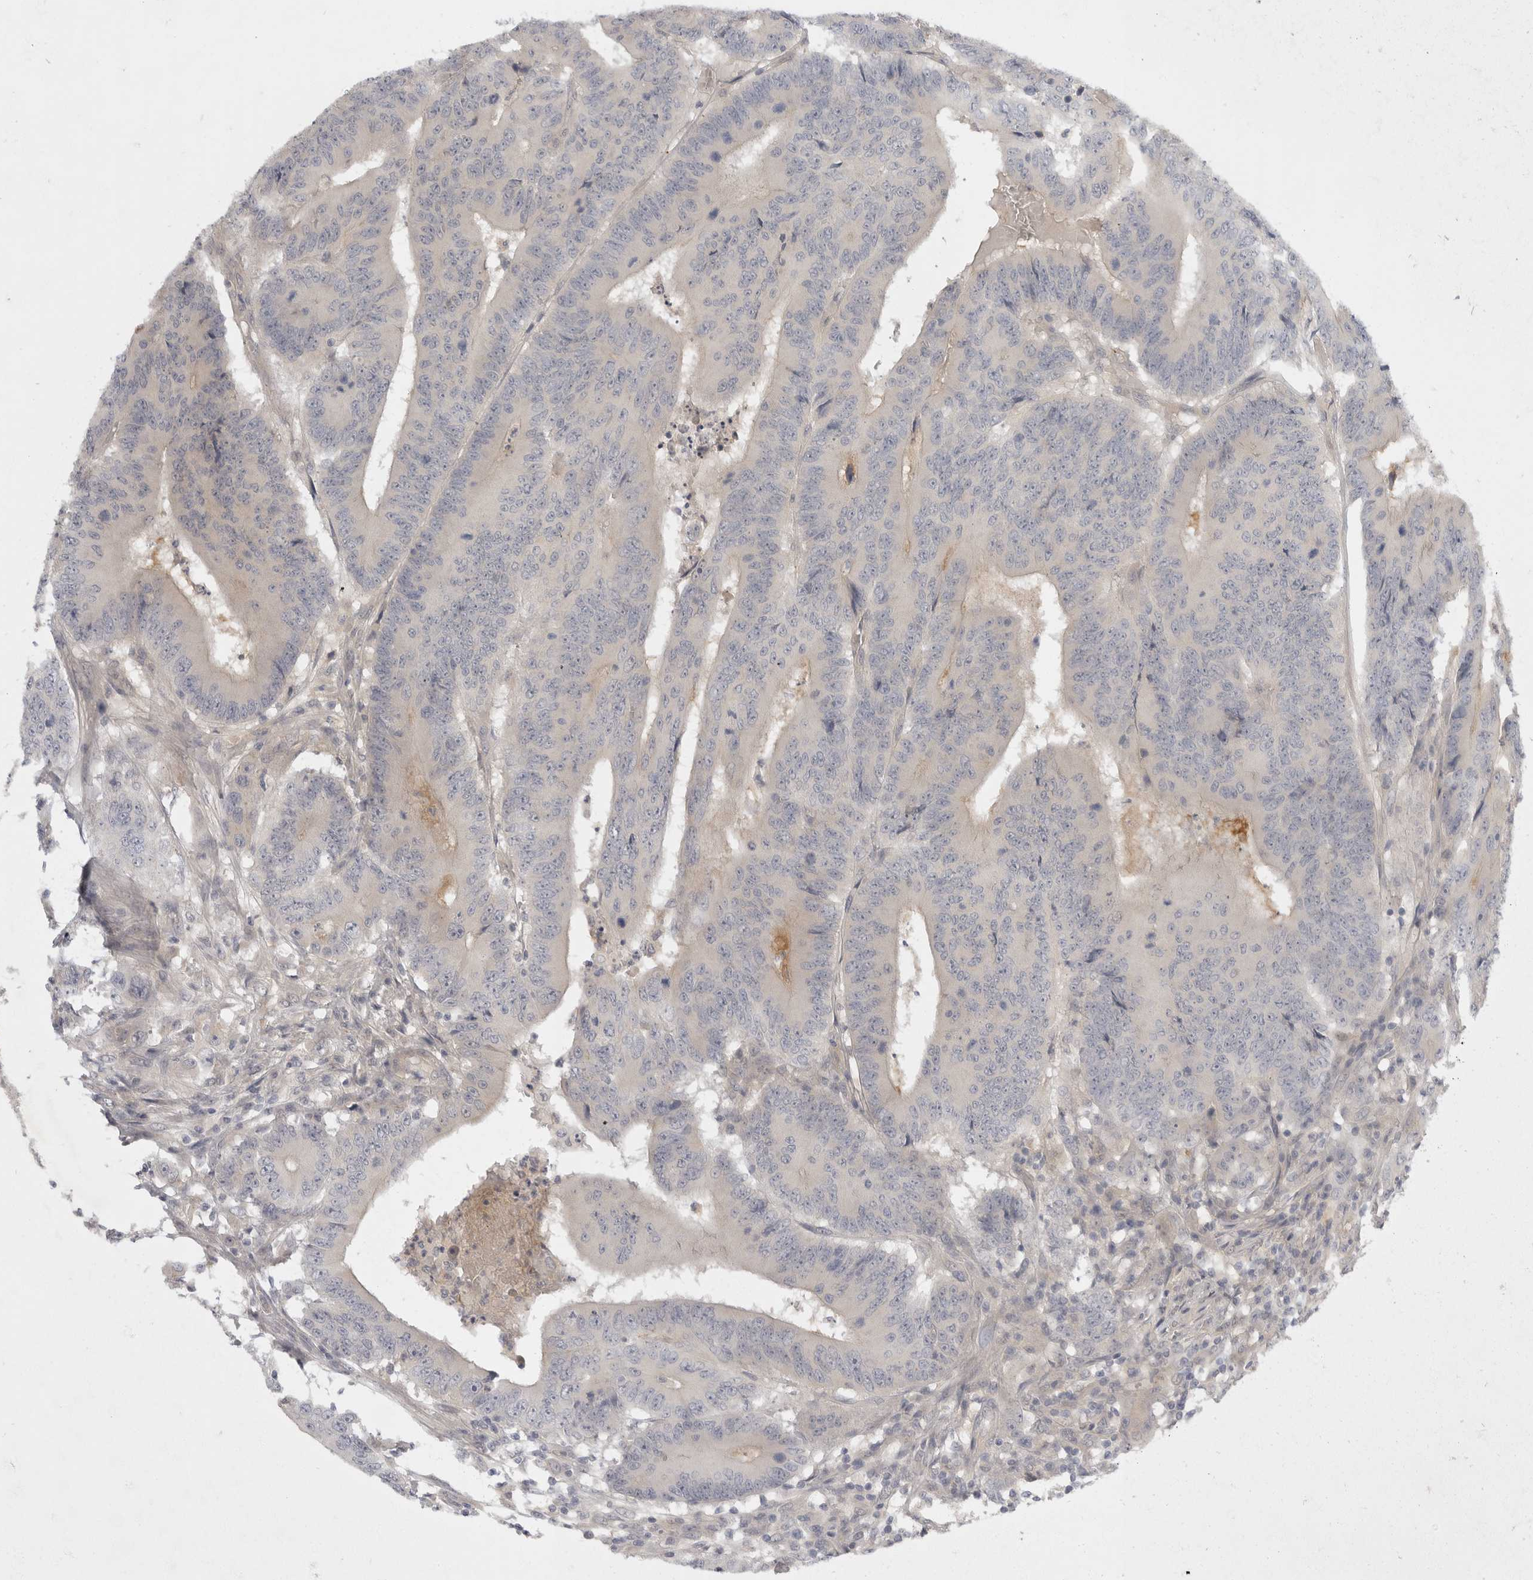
{"staining": {"intensity": "negative", "quantity": "none", "location": "none"}, "tissue": "colorectal cancer", "cell_type": "Tumor cells", "image_type": "cancer", "snomed": [{"axis": "morphology", "description": "Adenocarcinoma, NOS"}, {"axis": "topography", "description": "Colon"}], "caption": "Immunohistochemical staining of human colorectal cancer displays no significant positivity in tumor cells. (Brightfield microscopy of DAB immunohistochemistry at high magnification).", "gene": "TOM1L2", "patient": {"sex": "male", "age": 83}}